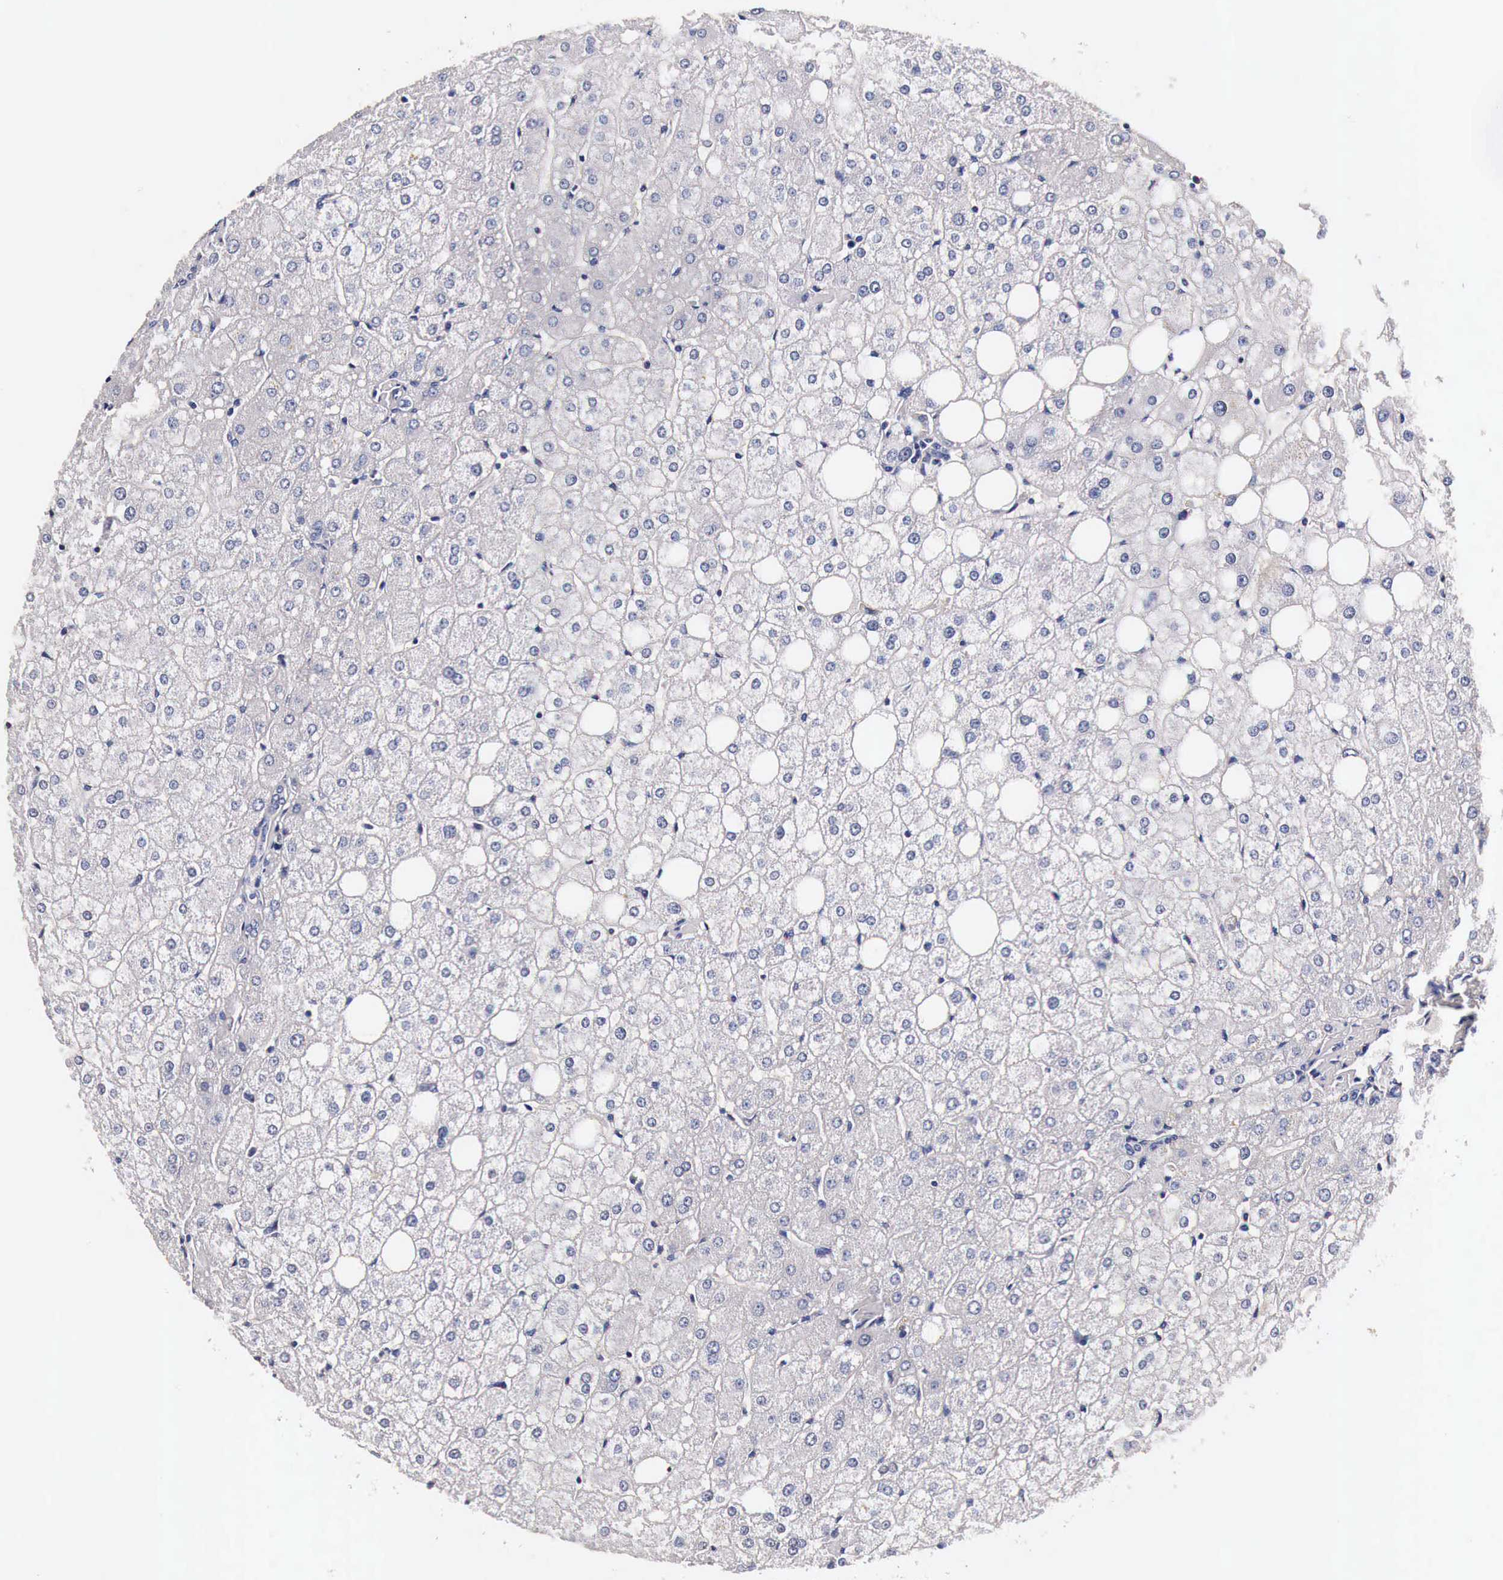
{"staining": {"intensity": "weak", "quantity": ">75%", "location": "cytoplasmic/membranous"}, "tissue": "liver", "cell_type": "Cholangiocytes", "image_type": "normal", "snomed": [{"axis": "morphology", "description": "Normal tissue, NOS"}, {"axis": "topography", "description": "Liver"}], "caption": "A micrograph showing weak cytoplasmic/membranous staining in about >75% of cholangiocytes in benign liver, as visualized by brown immunohistochemical staining.", "gene": "RP2", "patient": {"sex": "male", "age": 35}}